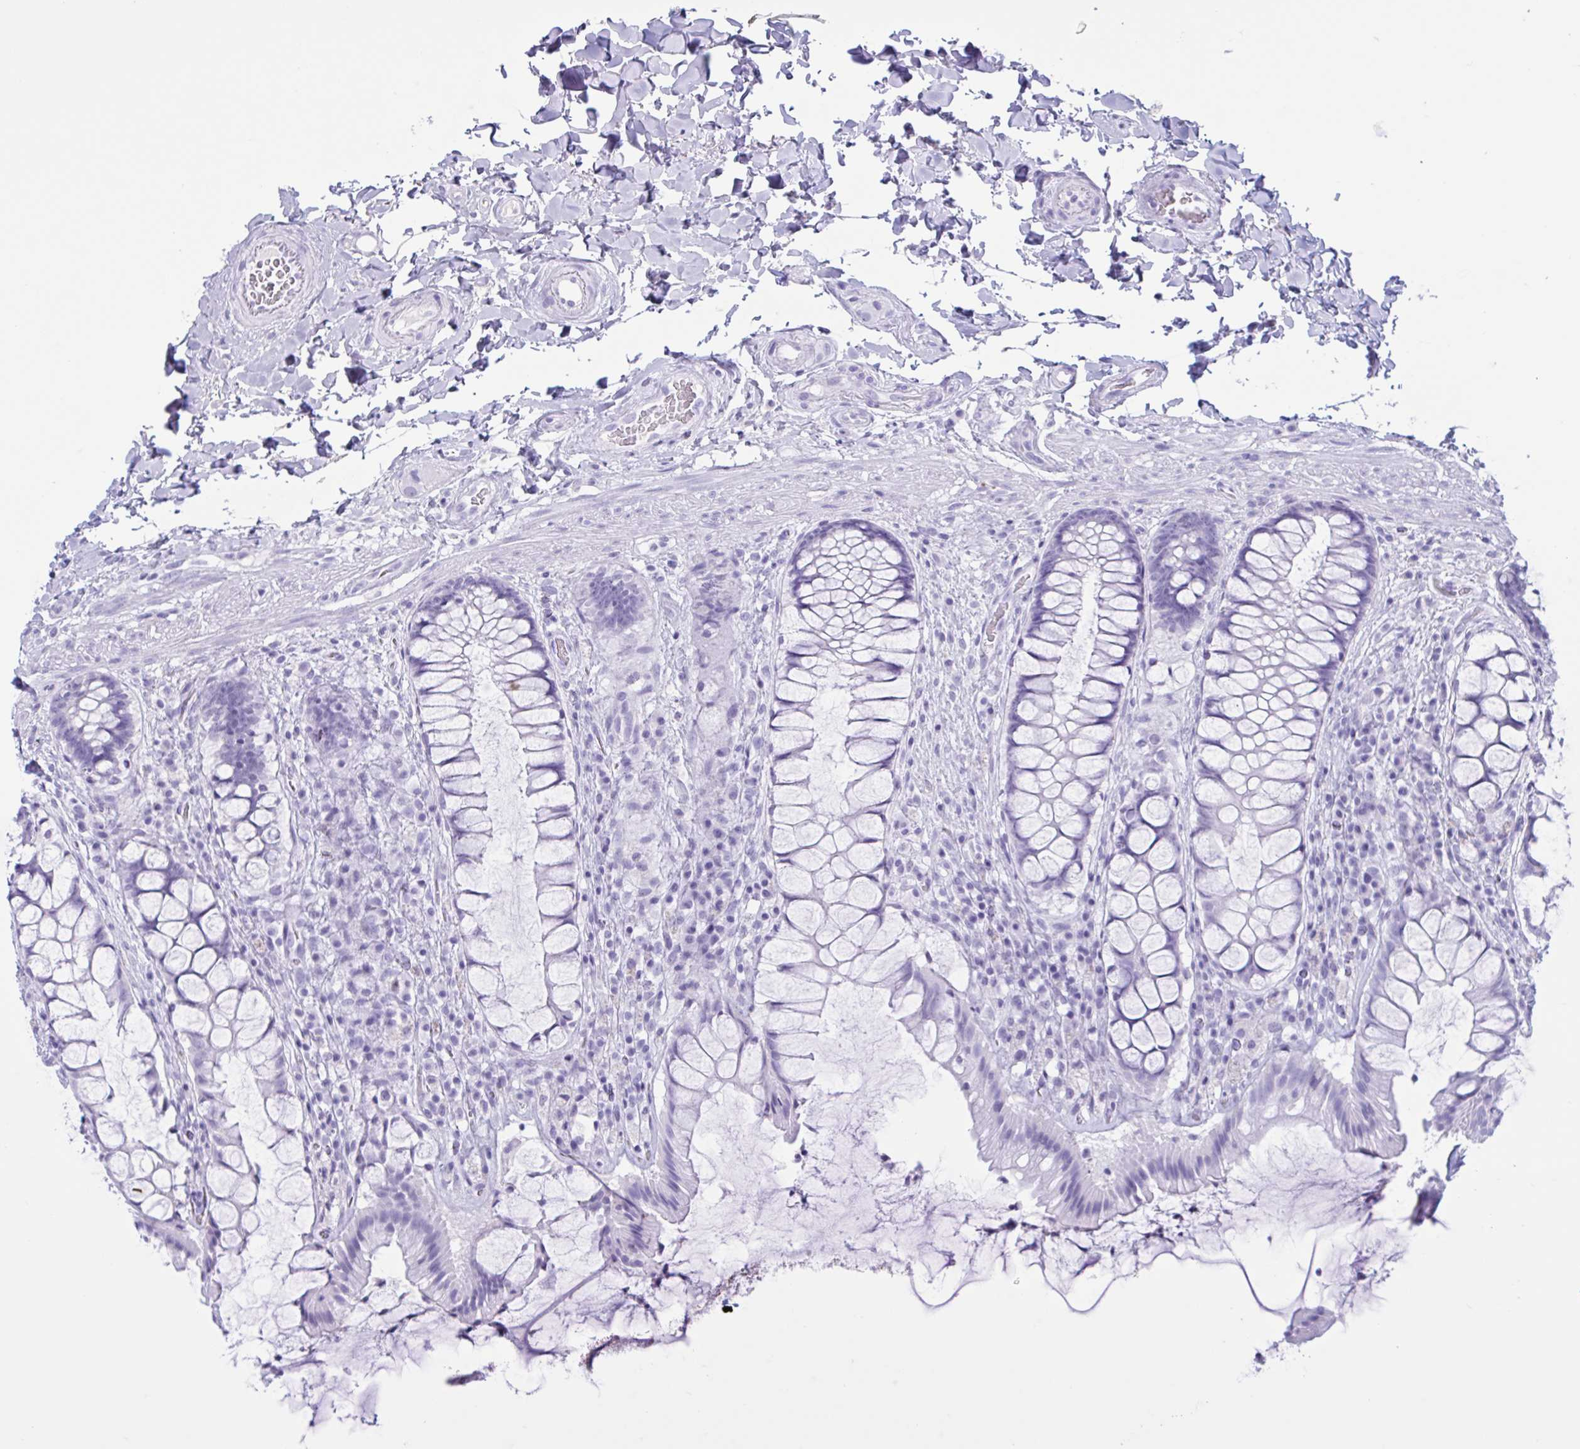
{"staining": {"intensity": "negative", "quantity": "none", "location": "none"}, "tissue": "rectum", "cell_type": "Glandular cells", "image_type": "normal", "snomed": [{"axis": "morphology", "description": "Normal tissue, NOS"}, {"axis": "topography", "description": "Rectum"}], "caption": "Immunohistochemical staining of unremarkable rectum shows no significant positivity in glandular cells. (DAB immunohistochemistry (IHC), high magnification).", "gene": "MRGPRG", "patient": {"sex": "female", "age": 58}}